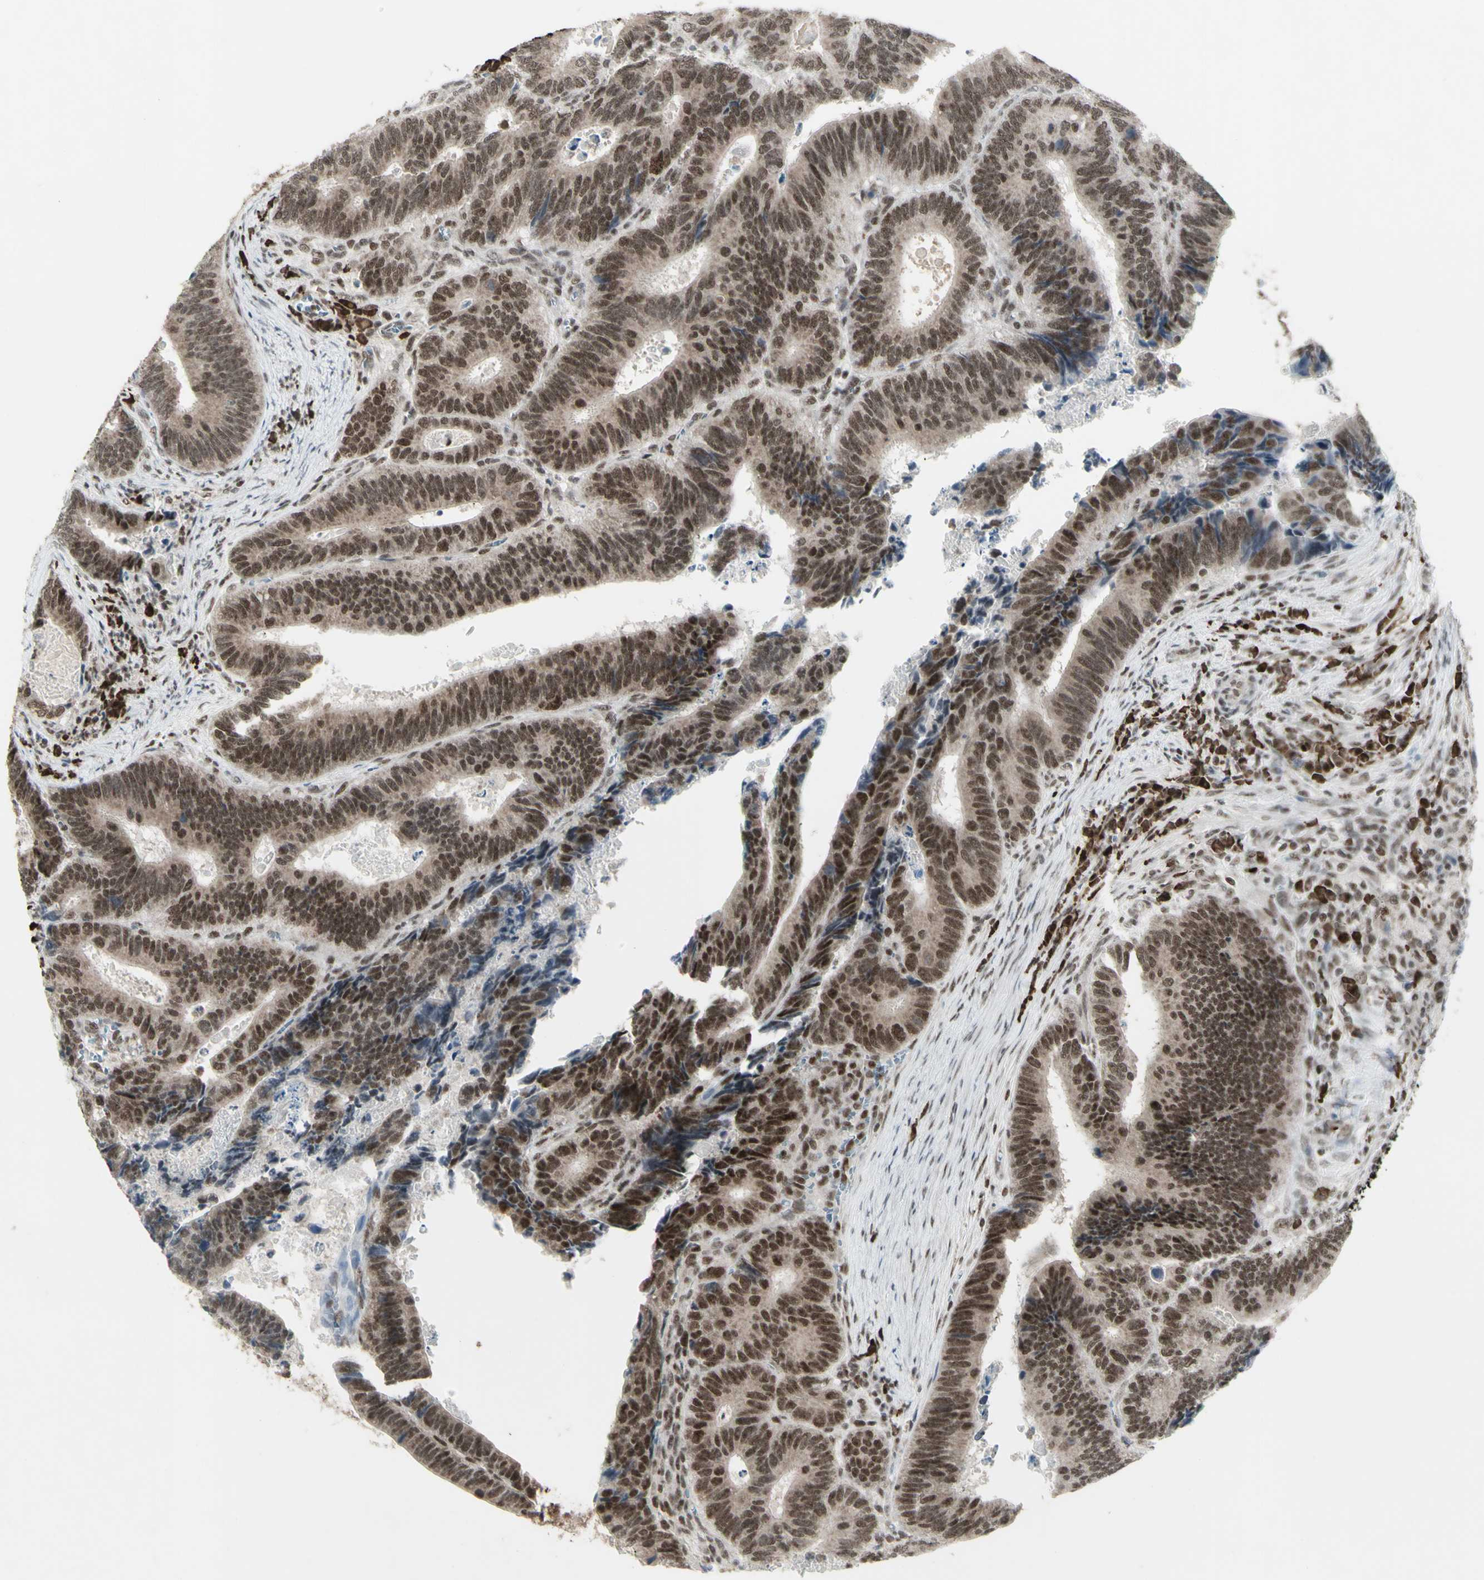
{"staining": {"intensity": "moderate", "quantity": "25%-75%", "location": "cytoplasmic/membranous,nuclear"}, "tissue": "colorectal cancer", "cell_type": "Tumor cells", "image_type": "cancer", "snomed": [{"axis": "morphology", "description": "Inflammation, NOS"}, {"axis": "morphology", "description": "Adenocarcinoma, NOS"}, {"axis": "topography", "description": "Colon"}], "caption": "Immunohistochemistry (IHC) photomicrograph of neoplastic tissue: adenocarcinoma (colorectal) stained using immunohistochemistry displays medium levels of moderate protein expression localized specifically in the cytoplasmic/membranous and nuclear of tumor cells, appearing as a cytoplasmic/membranous and nuclear brown color.", "gene": "CCNT1", "patient": {"sex": "male", "age": 72}}